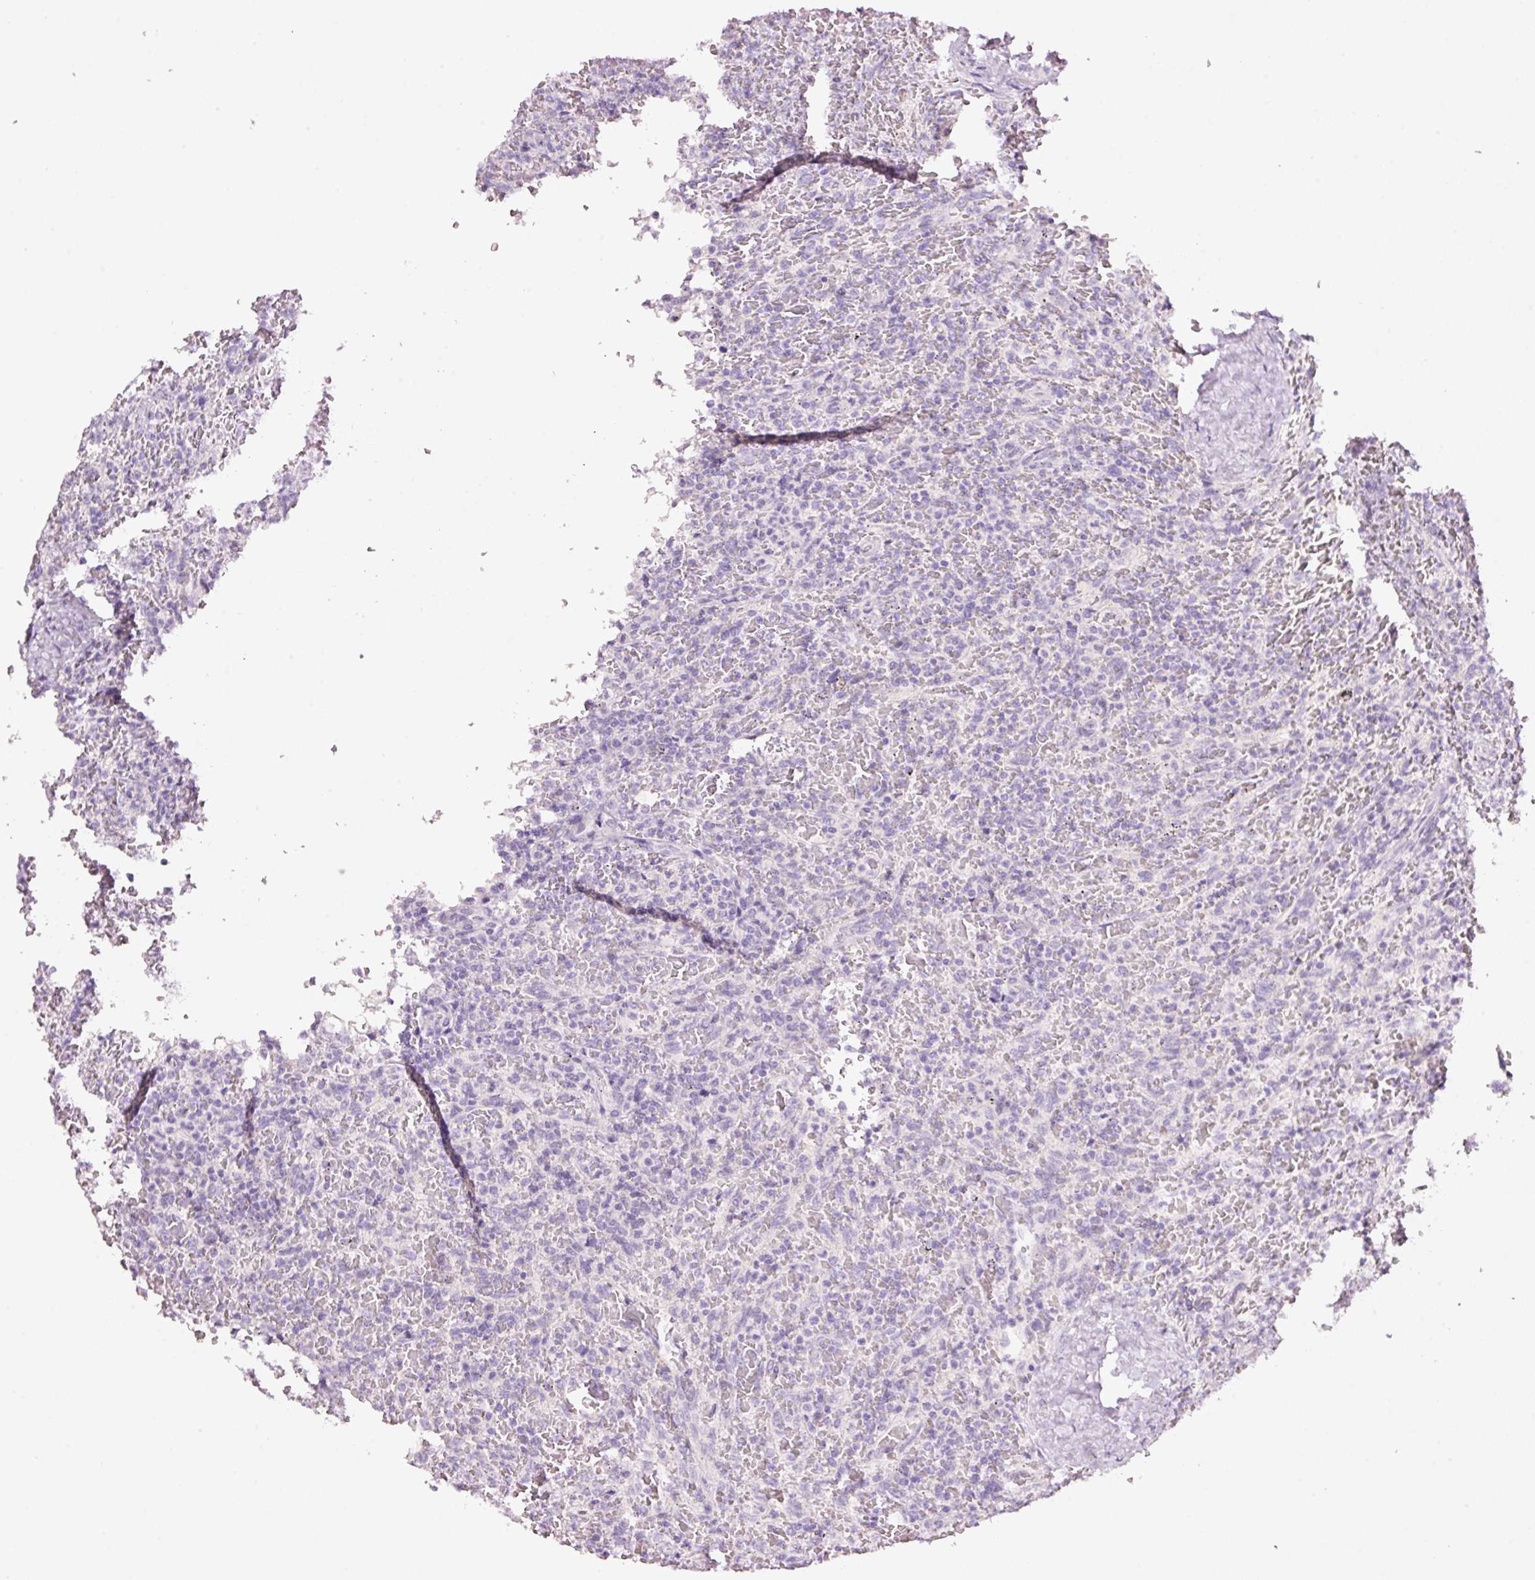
{"staining": {"intensity": "negative", "quantity": "none", "location": "none"}, "tissue": "lymphoma", "cell_type": "Tumor cells", "image_type": "cancer", "snomed": [{"axis": "morphology", "description": "Malignant lymphoma, non-Hodgkin's type, Low grade"}, {"axis": "topography", "description": "Spleen"}], "caption": "The immunohistochemistry image has no significant positivity in tumor cells of lymphoma tissue.", "gene": "GCG", "patient": {"sex": "female", "age": 64}}